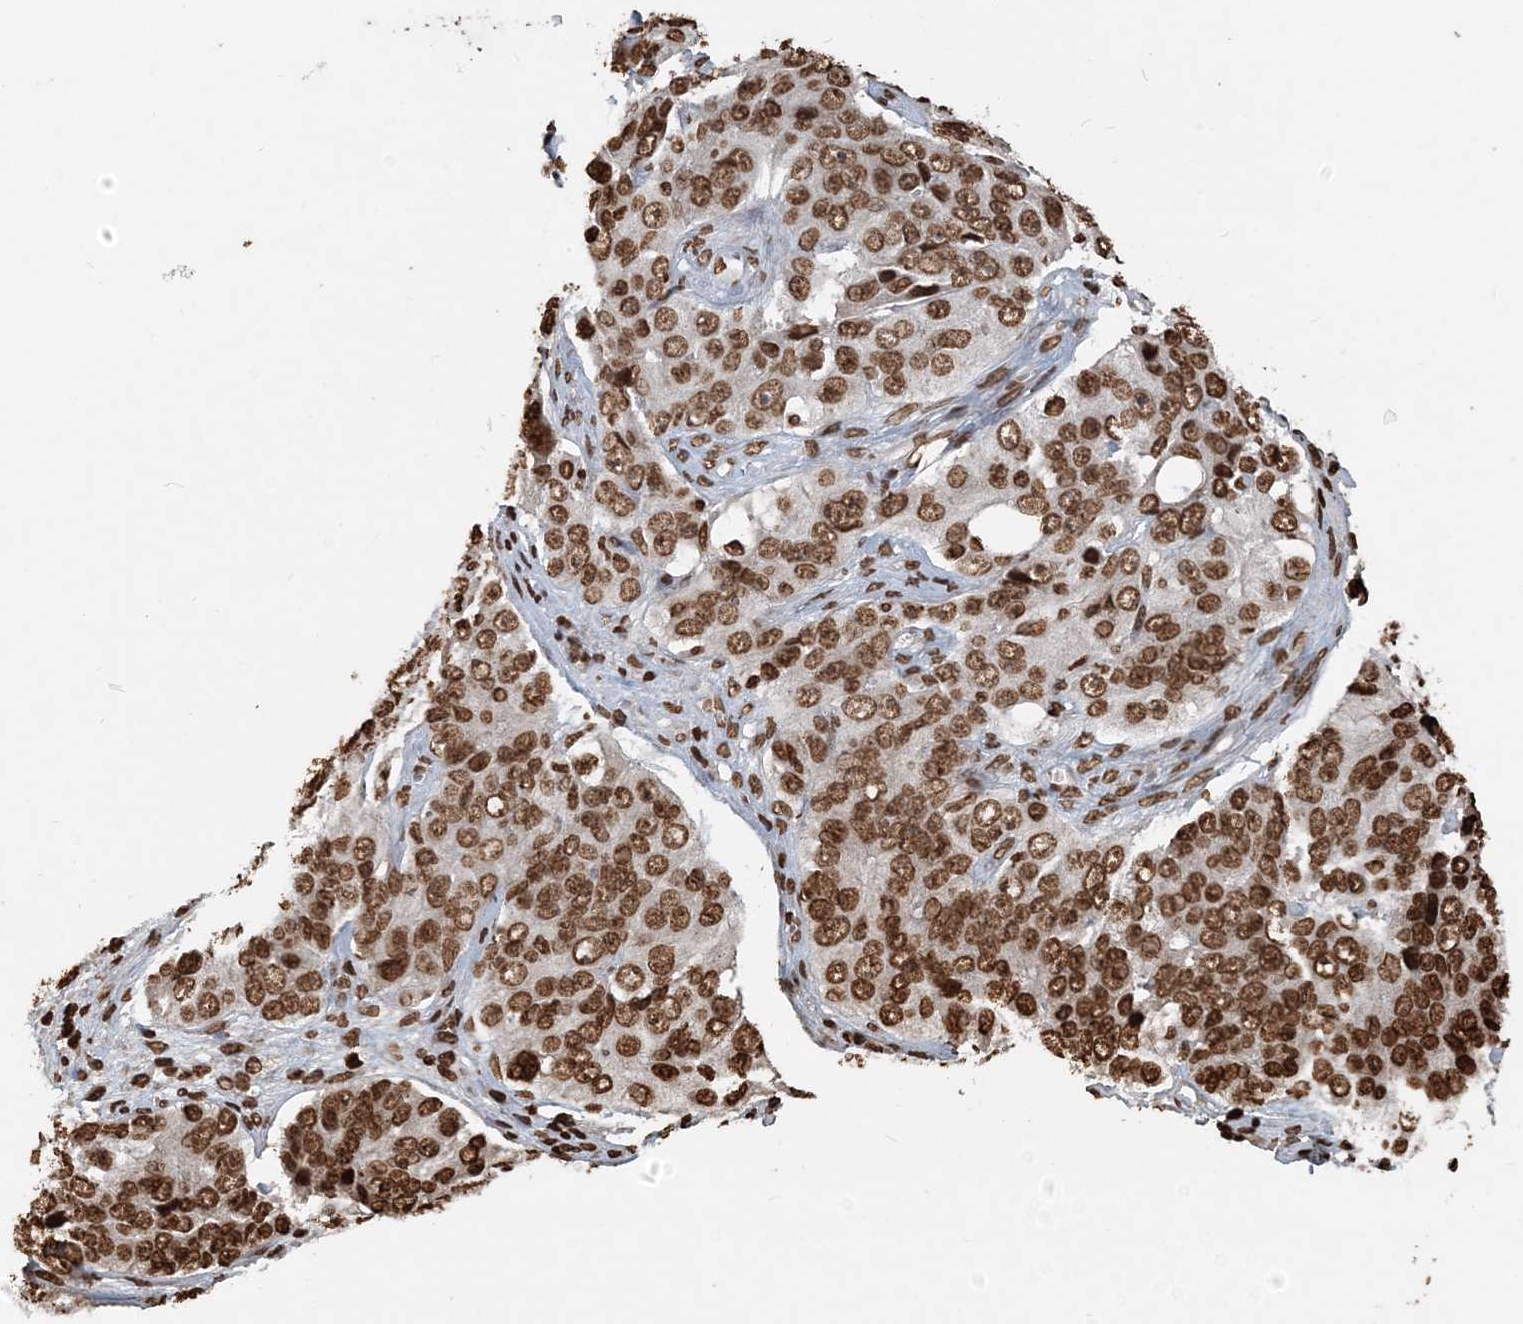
{"staining": {"intensity": "moderate", "quantity": ">75%", "location": "nuclear"}, "tissue": "ovarian cancer", "cell_type": "Tumor cells", "image_type": "cancer", "snomed": [{"axis": "morphology", "description": "Carcinoma, endometroid"}, {"axis": "topography", "description": "Ovary"}], "caption": "Immunohistochemical staining of ovarian cancer (endometroid carcinoma) displays medium levels of moderate nuclear positivity in approximately >75% of tumor cells.", "gene": "H3-3B", "patient": {"sex": "female", "age": 51}}